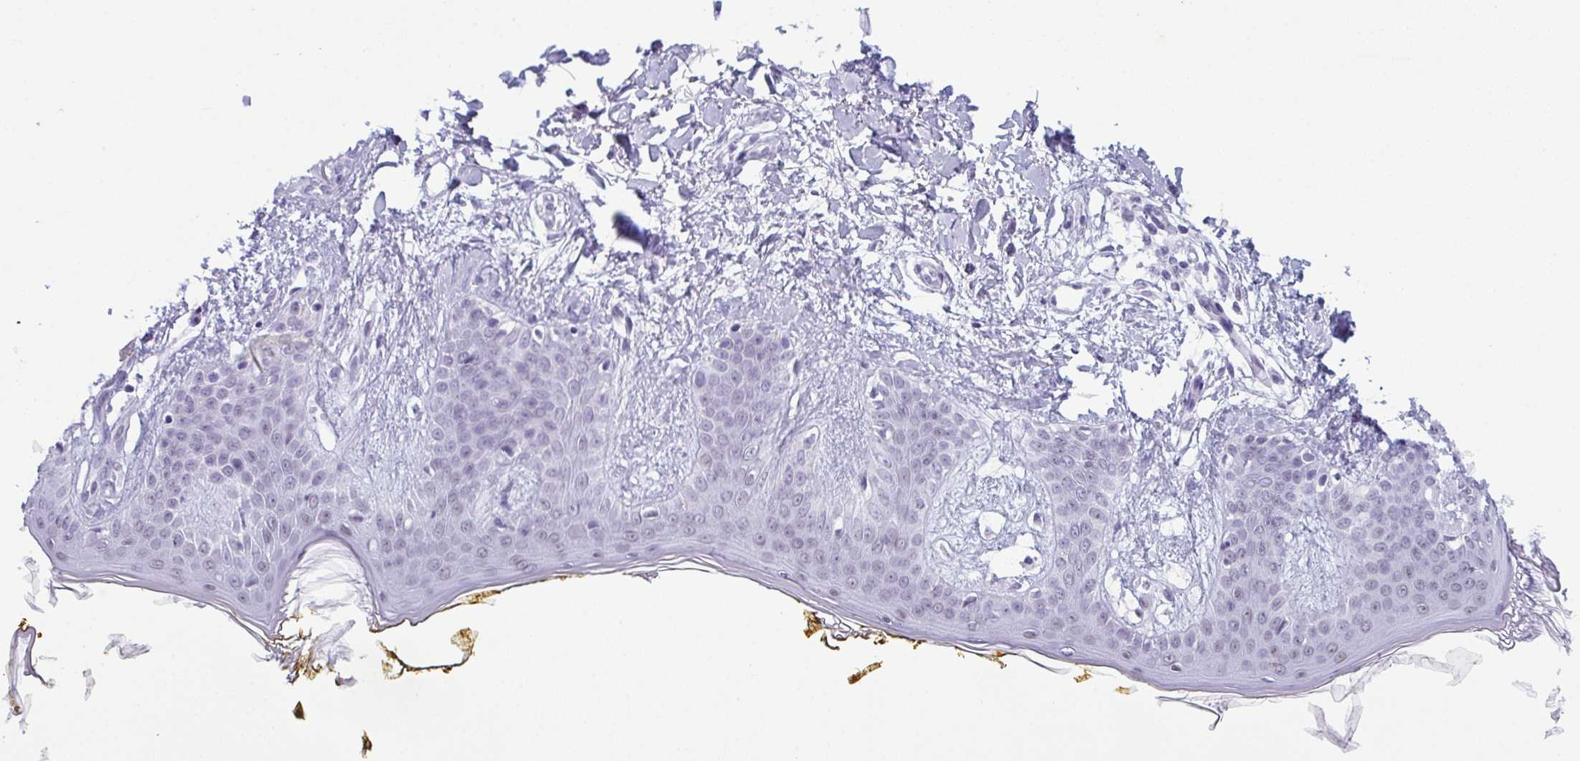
{"staining": {"intensity": "negative", "quantity": "none", "location": "none"}, "tissue": "skin", "cell_type": "Fibroblasts", "image_type": "normal", "snomed": [{"axis": "morphology", "description": "Normal tissue, NOS"}, {"axis": "topography", "description": "Skin"}], "caption": "This micrograph is of unremarkable skin stained with IHC to label a protein in brown with the nuclei are counter-stained blue. There is no expression in fibroblasts.", "gene": "RBM7", "patient": {"sex": "female", "age": 34}}